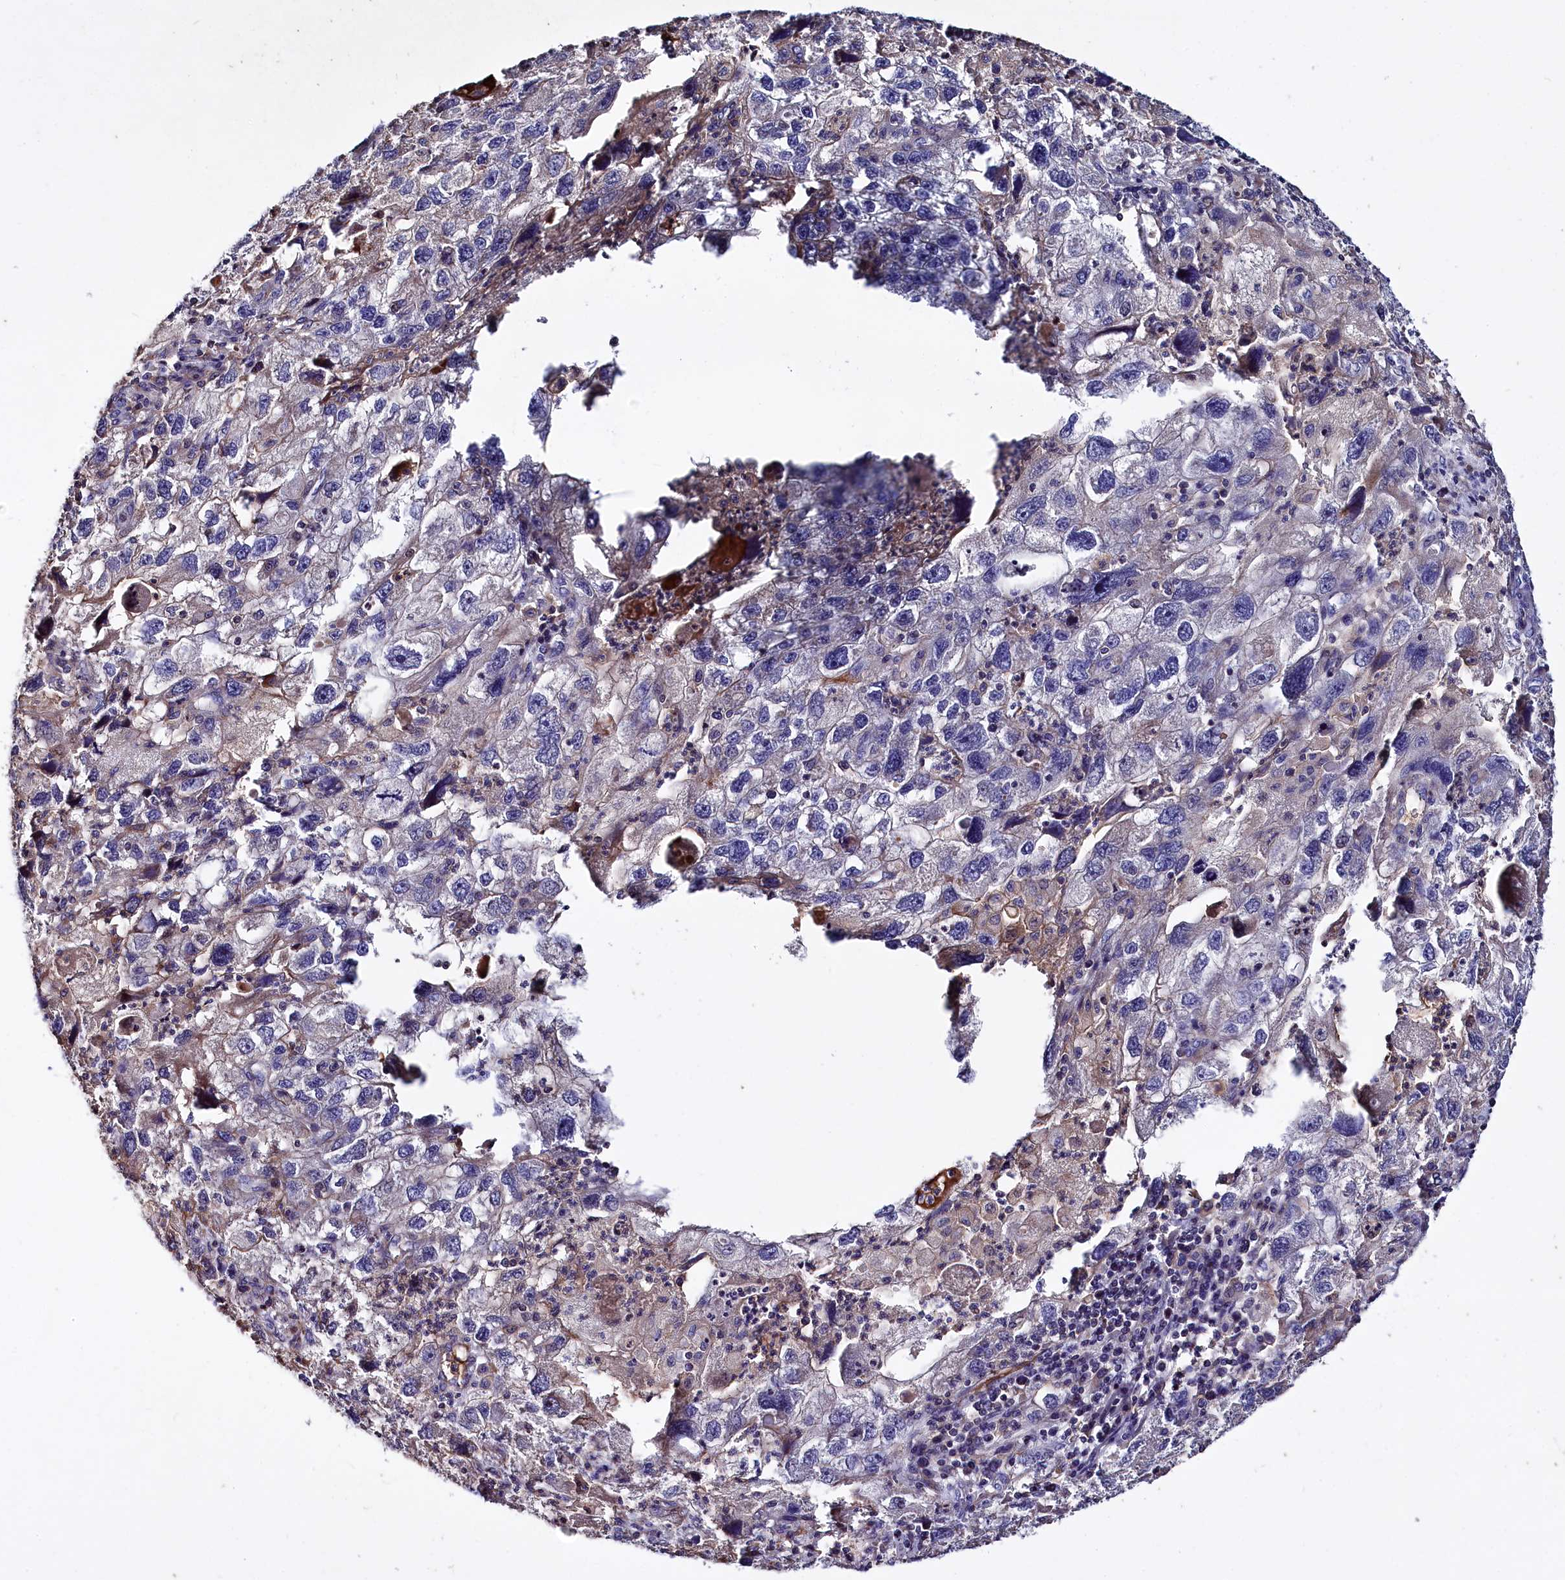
{"staining": {"intensity": "weak", "quantity": "<25%", "location": "cytoplasmic/membranous"}, "tissue": "endometrial cancer", "cell_type": "Tumor cells", "image_type": "cancer", "snomed": [{"axis": "morphology", "description": "Adenocarcinoma, NOS"}, {"axis": "topography", "description": "Endometrium"}], "caption": "This is an immunohistochemistry (IHC) histopathology image of human adenocarcinoma (endometrial). There is no positivity in tumor cells.", "gene": "RPUSD3", "patient": {"sex": "female", "age": 49}}